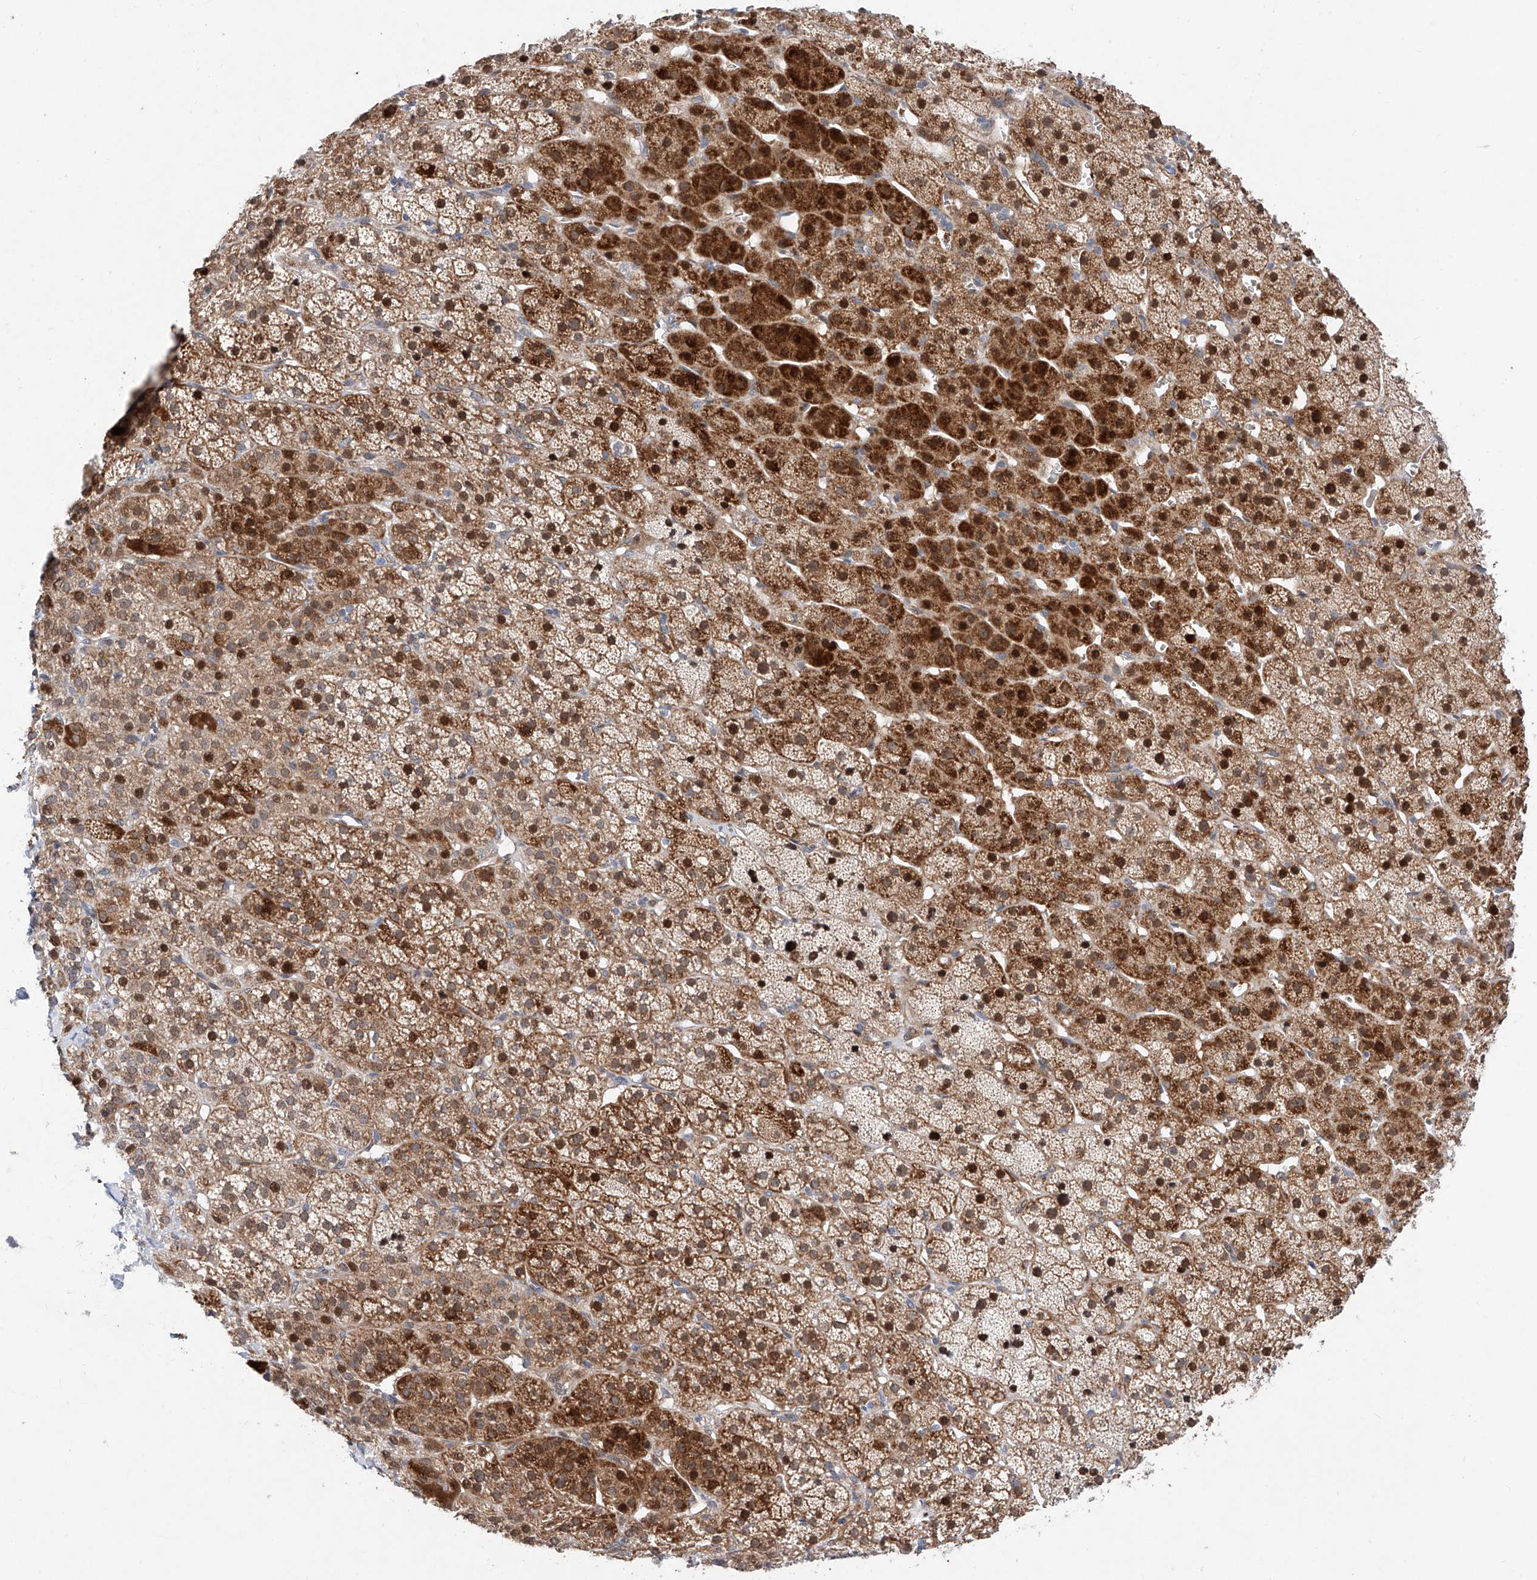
{"staining": {"intensity": "strong", "quantity": "25%-75%", "location": "cytoplasmic/membranous,nuclear"}, "tissue": "adrenal gland", "cell_type": "Glandular cells", "image_type": "normal", "snomed": [{"axis": "morphology", "description": "Normal tissue, NOS"}, {"axis": "topography", "description": "Adrenal gland"}], "caption": "Benign adrenal gland exhibits strong cytoplasmic/membranous,nuclear expression in about 25%-75% of glandular cells.", "gene": "FUCA2", "patient": {"sex": "female", "age": 57}}